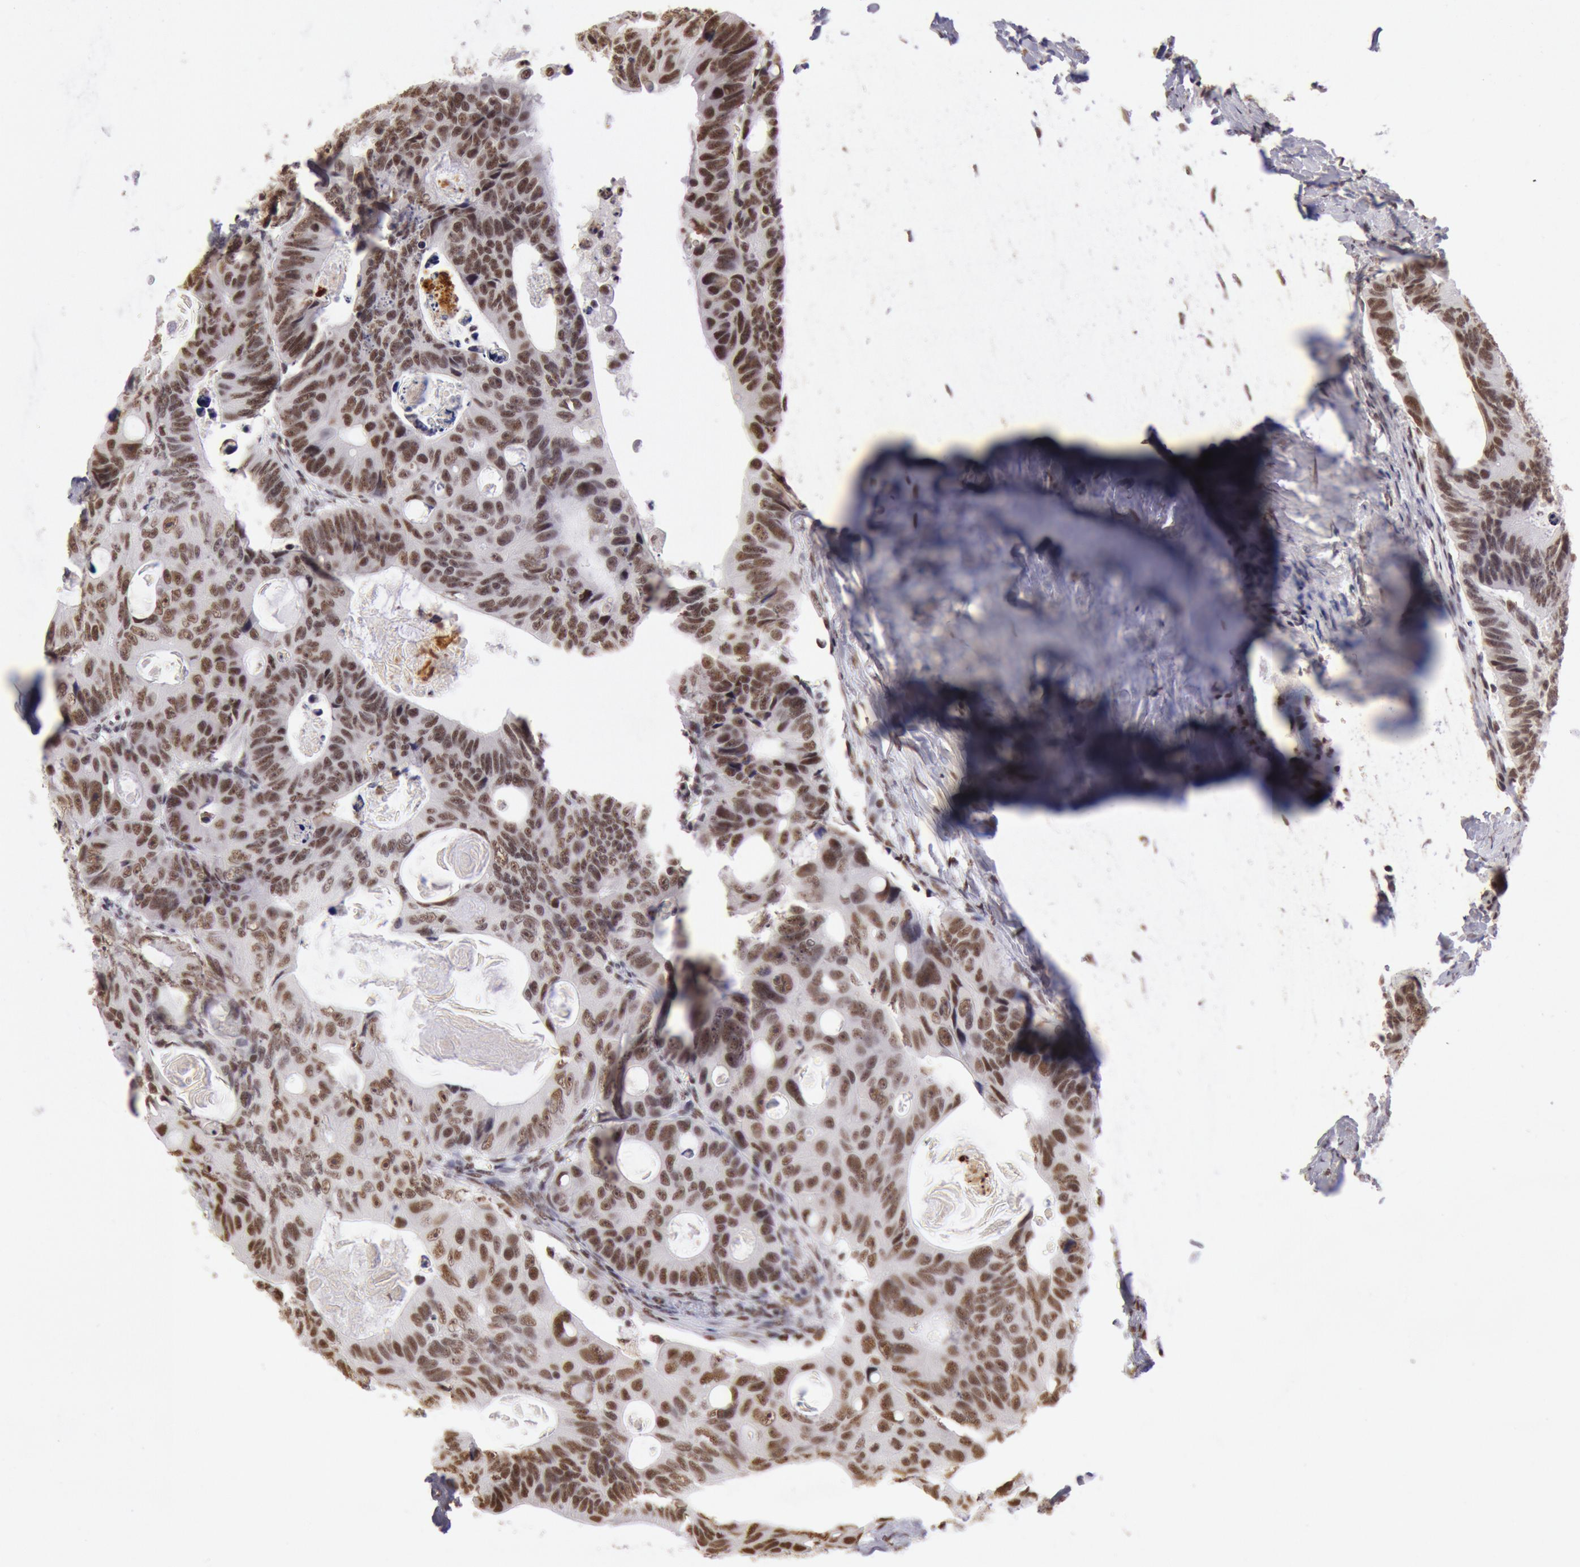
{"staining": {"intensity": "strong", "quantity": ">75%", "location": "nuclear"}, "tissue": "colorectal cancer", "cell_type": "Tumor cells", "image_type": "cancer", "snomed": [{"axis": "morphology", "description": "Adenocarcinoma, NOS"}, {"axis": "topography", "description": "Colon"}], "caption": "Immunohistochemistry image of neoplastic tissue: colorectal cancer stained using immunohistochemistry exhibits high levels of strong protein expression localized specifically in the nuclear of tumor cells, appearing as a nuclear brown color.", "gene": "SNRPD3", "patient": {"sex": "female", "age": 55}}